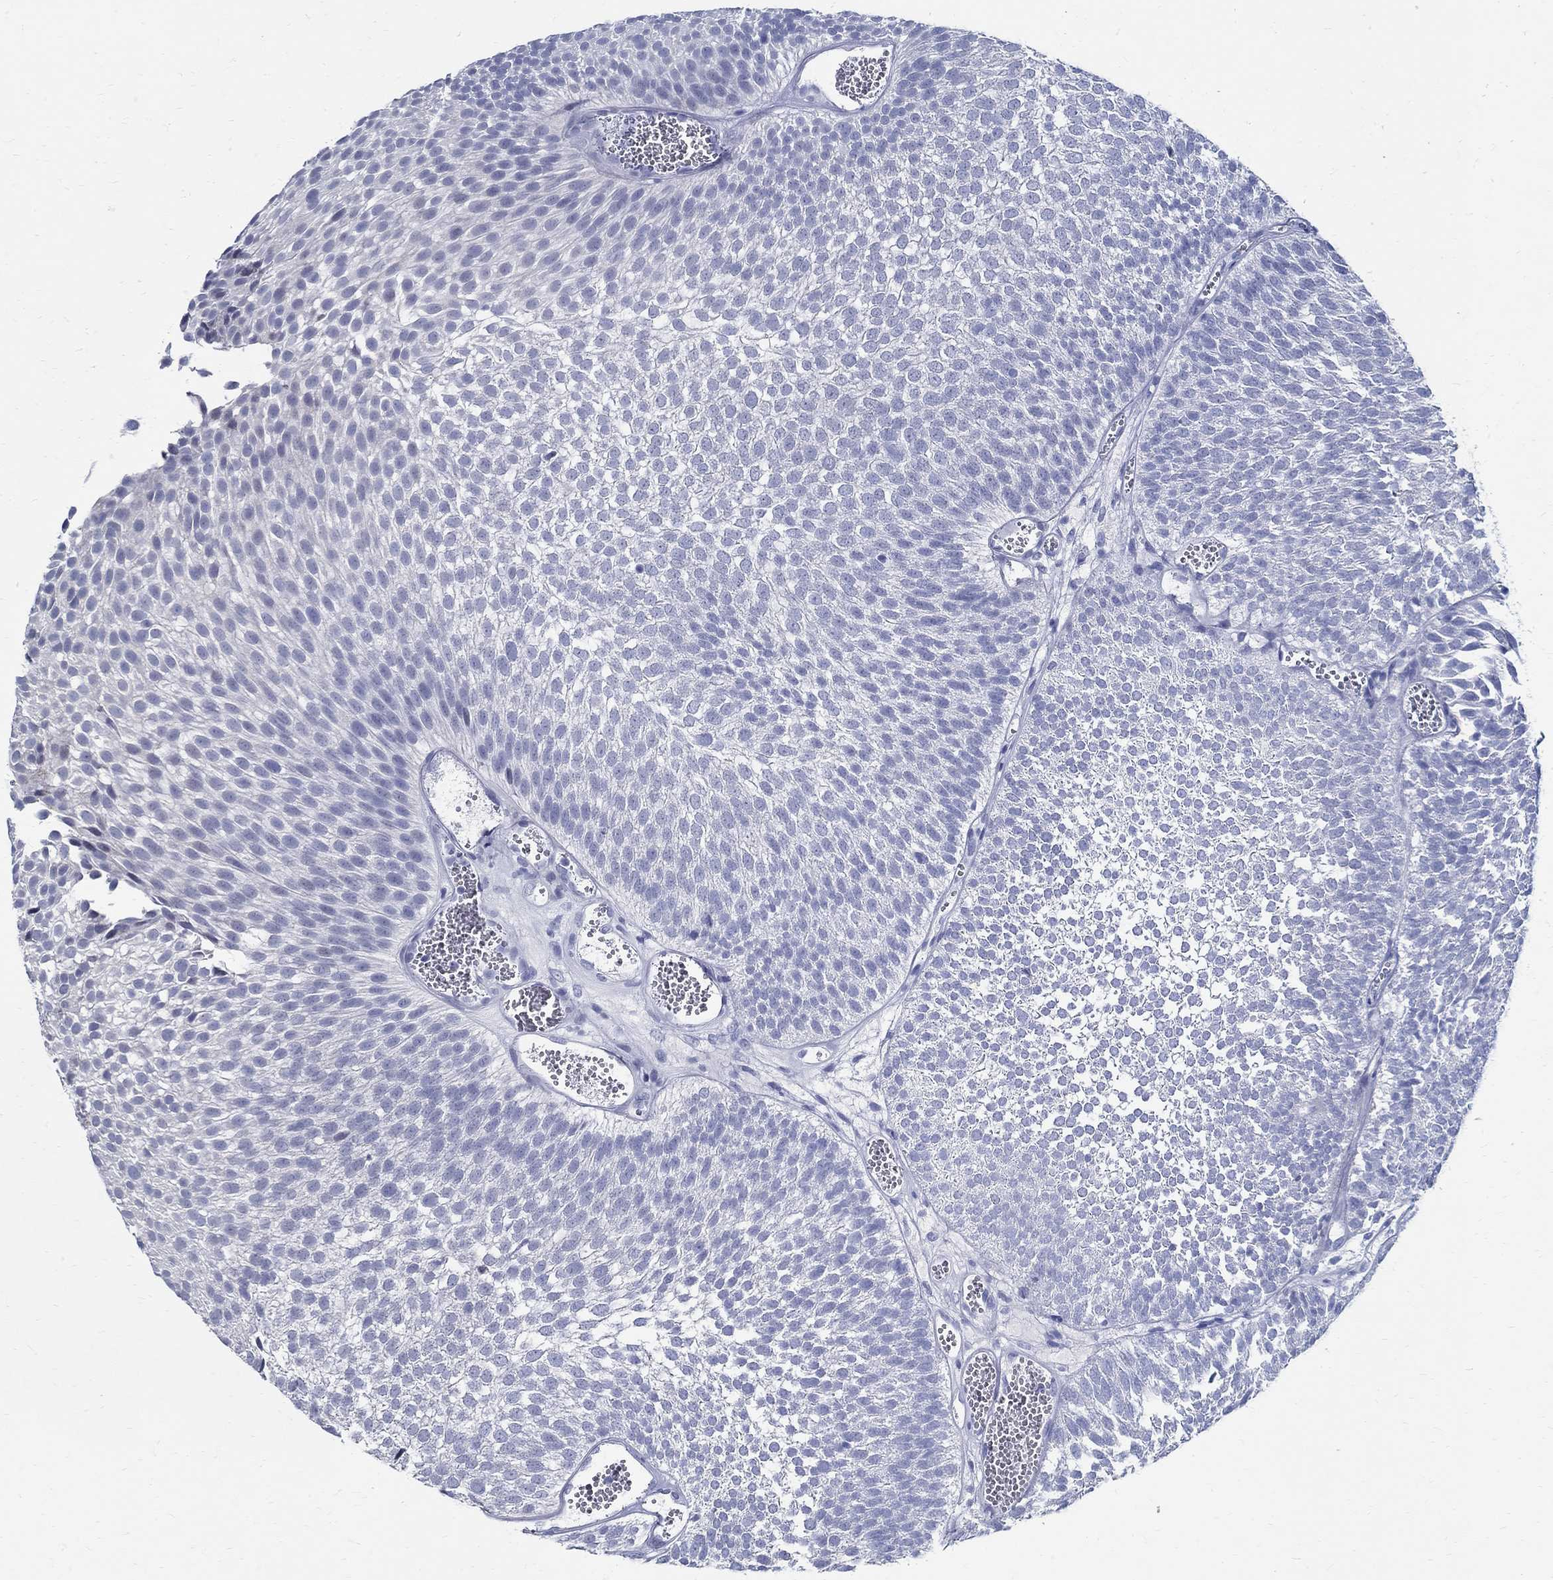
{"staining": {"intensity": "negative", "quantity": "none", "location": "none"}, "tissue": "urothelial cancer", "cell_type": "Tumor cells", "image_type": "cancer", "snomed": [{"axis": "morphology", "description": "Urothelial carcinoma, Low grade"}, {"axis": "topography", "description": "Urinary bladder"}], "caption": "There is no significant positivity in tumor cells of urothelial cancer. (Stains: DAB IHC with hematoxylin counter stain, Microscopy: brightfield microscopy at high magnification).", "gene": "BSPRY", "patient": {"sex": "male", "age": 52}}